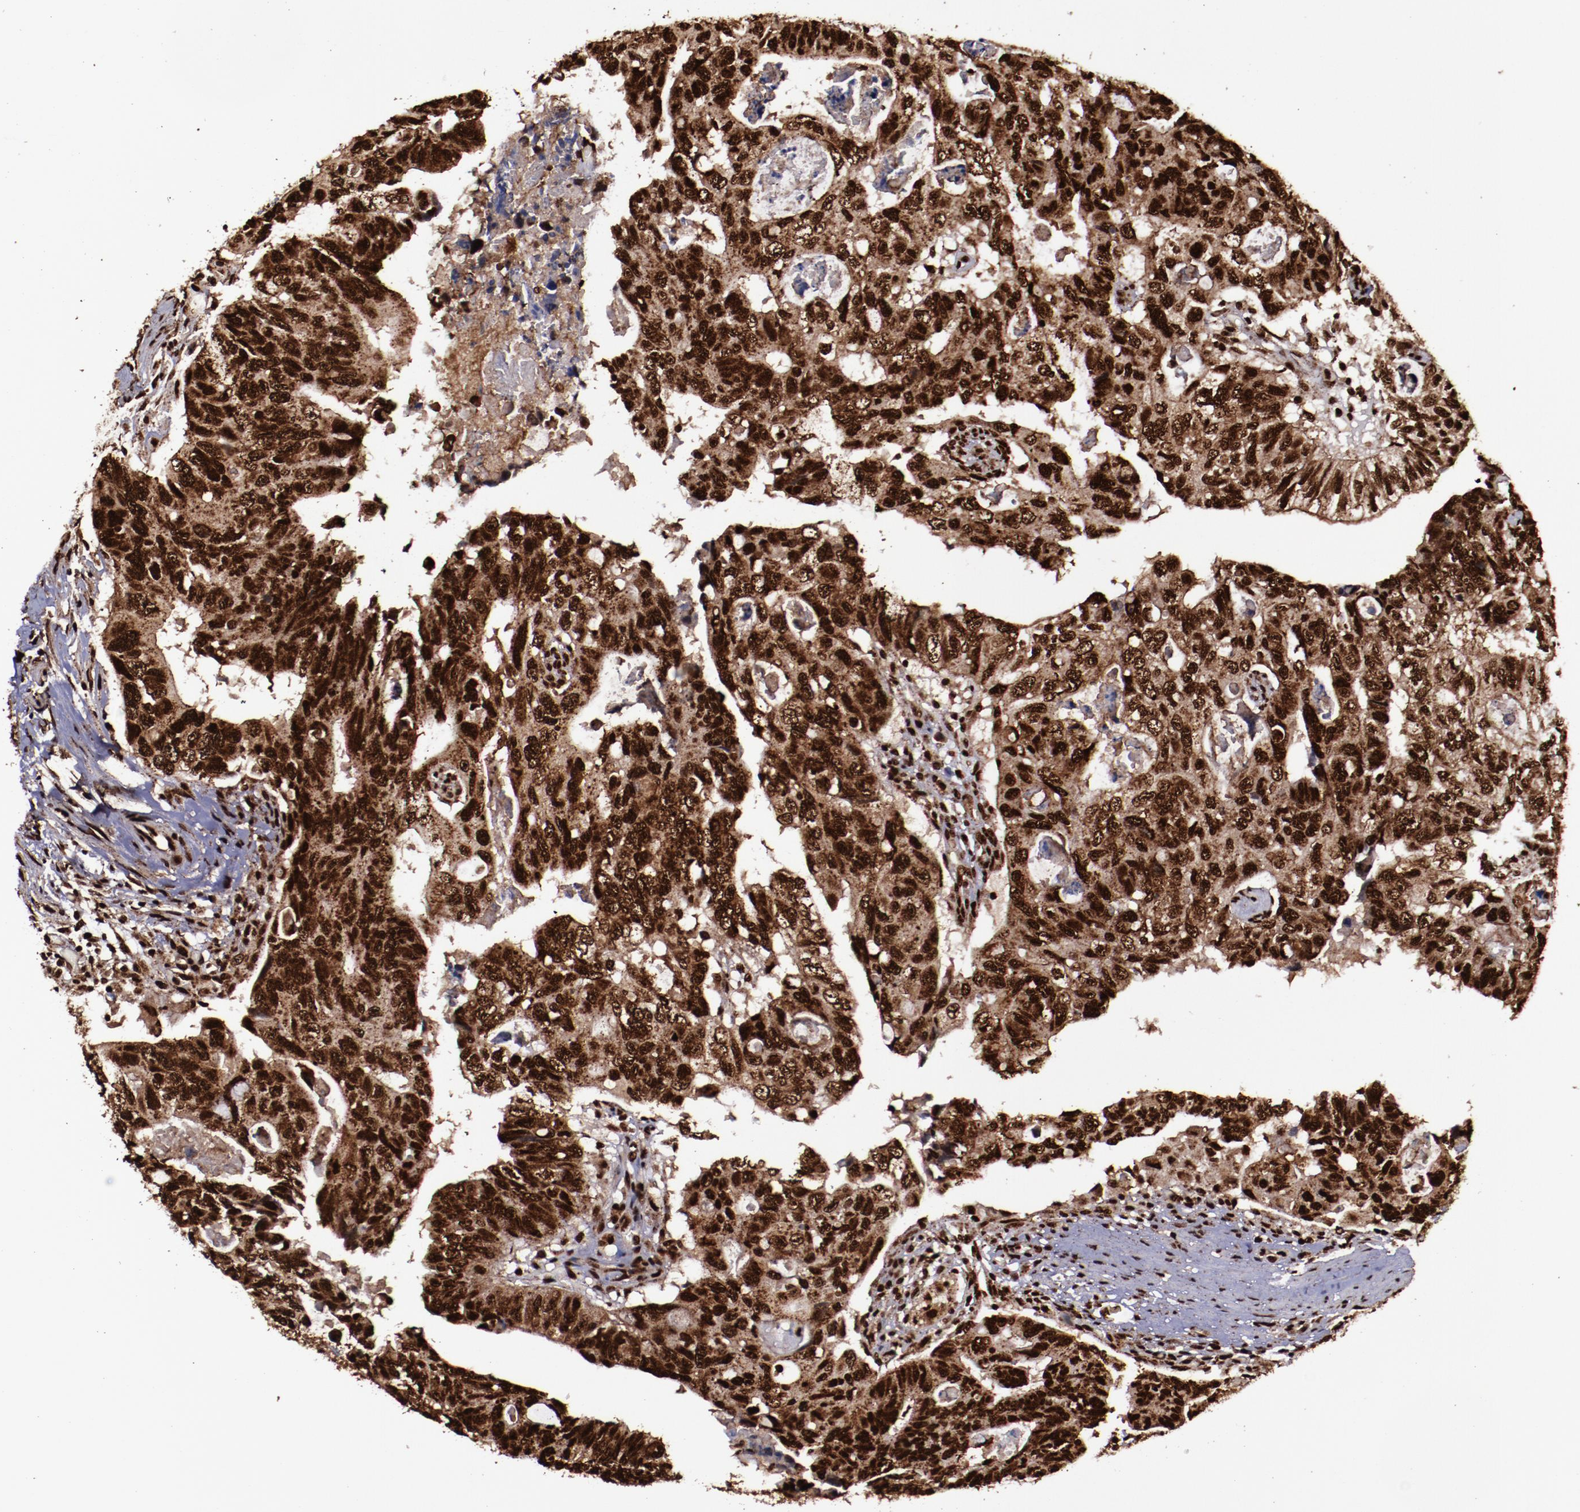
{"staining": {"intensity": "strong", "quantity": ">75%", "location": "cytoplasmic/membranous,nuclear"}, "tissue": "colorectal cancer", "cell_type": "Tumor cells", "image_type": "cancer", "snomed": [{"axis": "morphology", "description": "Adenocarcinoma, NOS"}, {"axis": "topography", "description": "Rectum"}], "caption": "Protein expression analysis of human colorectal cancer (adenocarcinoma) reveals strong cytoplasmic/membranous and nuclear positivity in approximately >75% of tumor cells.", "gene": "SNW1", "patient": {"sex": "male", "age": 53}}